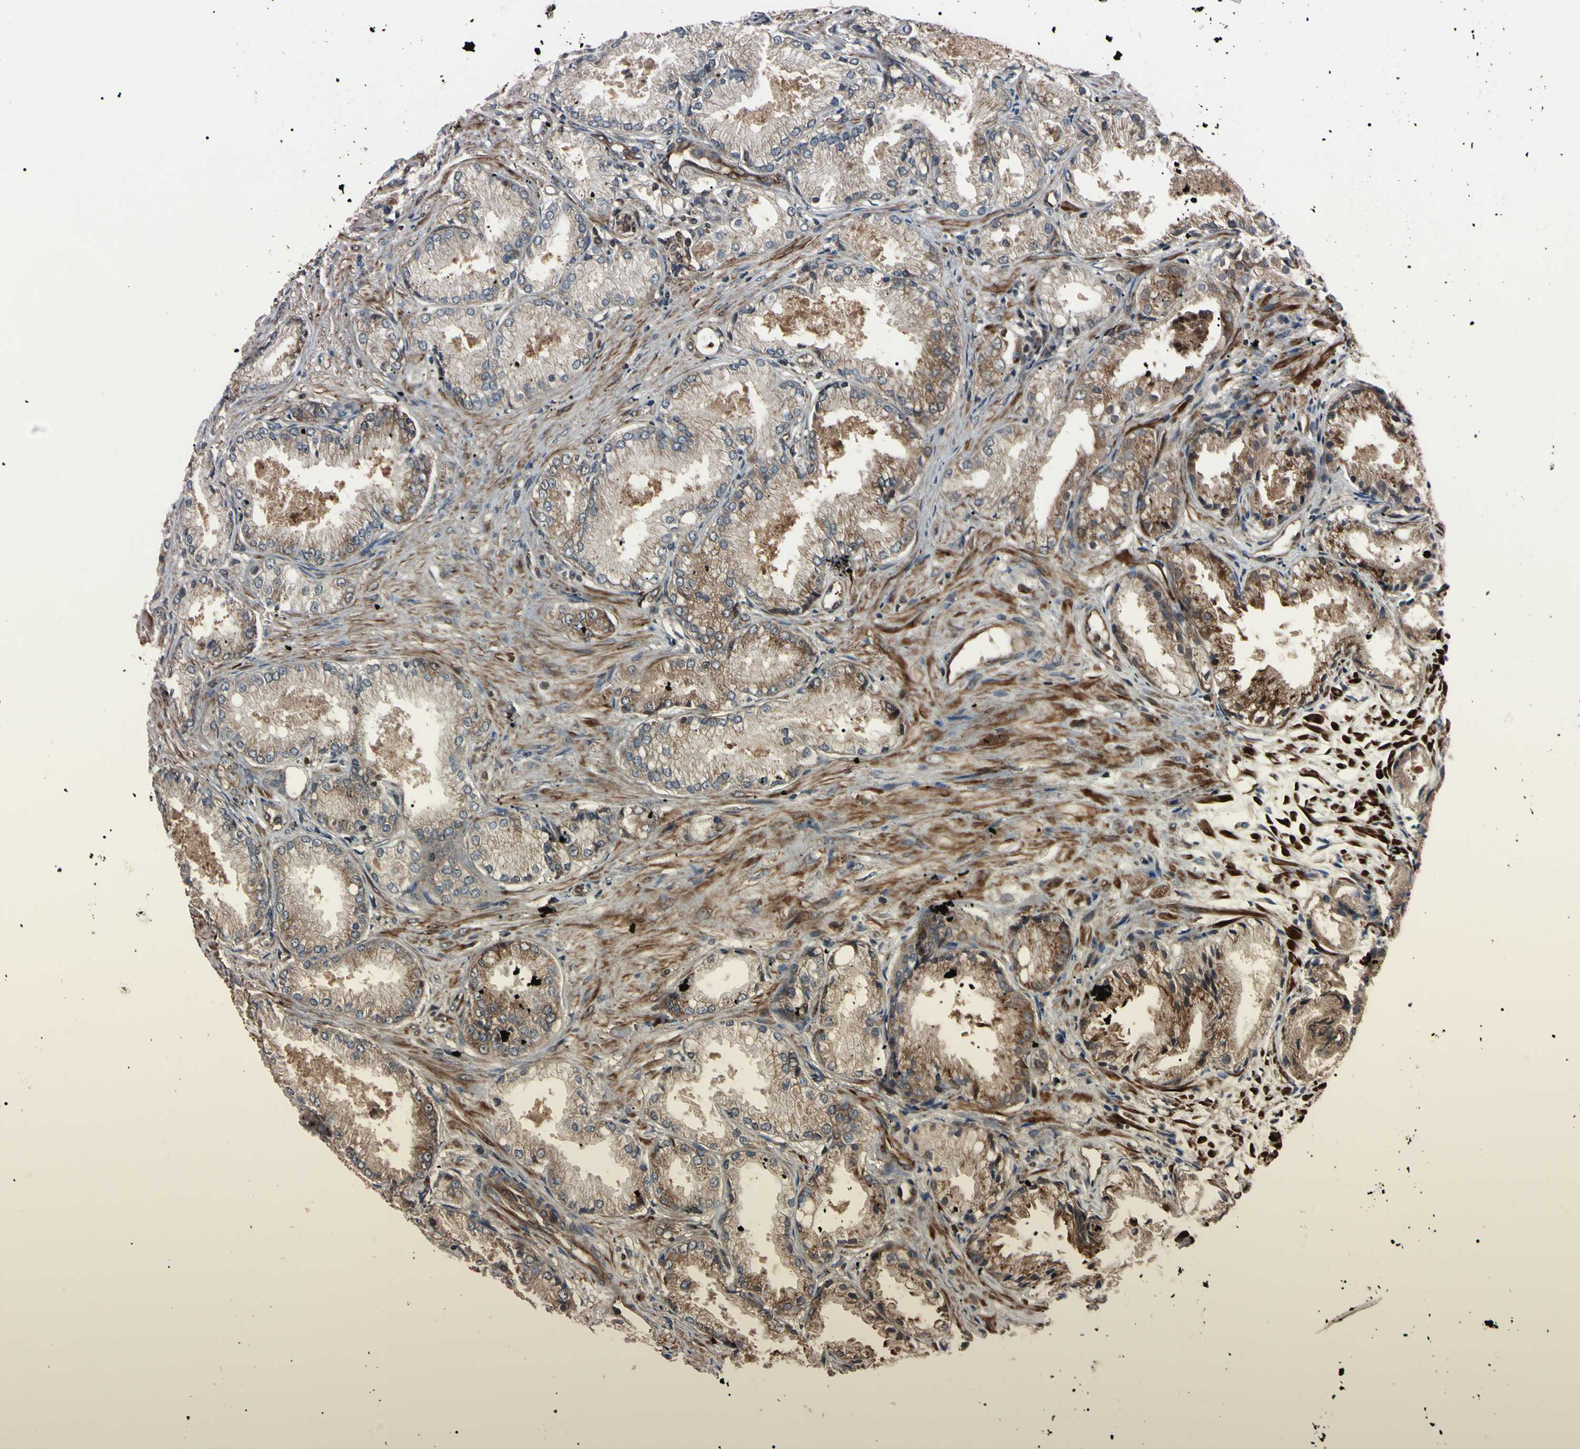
{"staining": {"intensity": "strong", "quantity": ">75%", "location": "cytoplasmic/membranous"}, "tissue": "prostate cancer", "cell_type": "Tumor cells", "image_type": "cancer", "snomed": [{"axis": "morphology", "description": "Adenocarcinoma, Low grade"}, {"axis": "topography", "description": "Prostate"}], "caption": "Human prostate low-grade adenocarcinoma stained for a protein (brown) shows strong cytoplasmic/membranous positive staining in approximately >75% of tumor cells.", "gene": "GUCY1B1", "patient": {"sex": "male", "age": 72}}